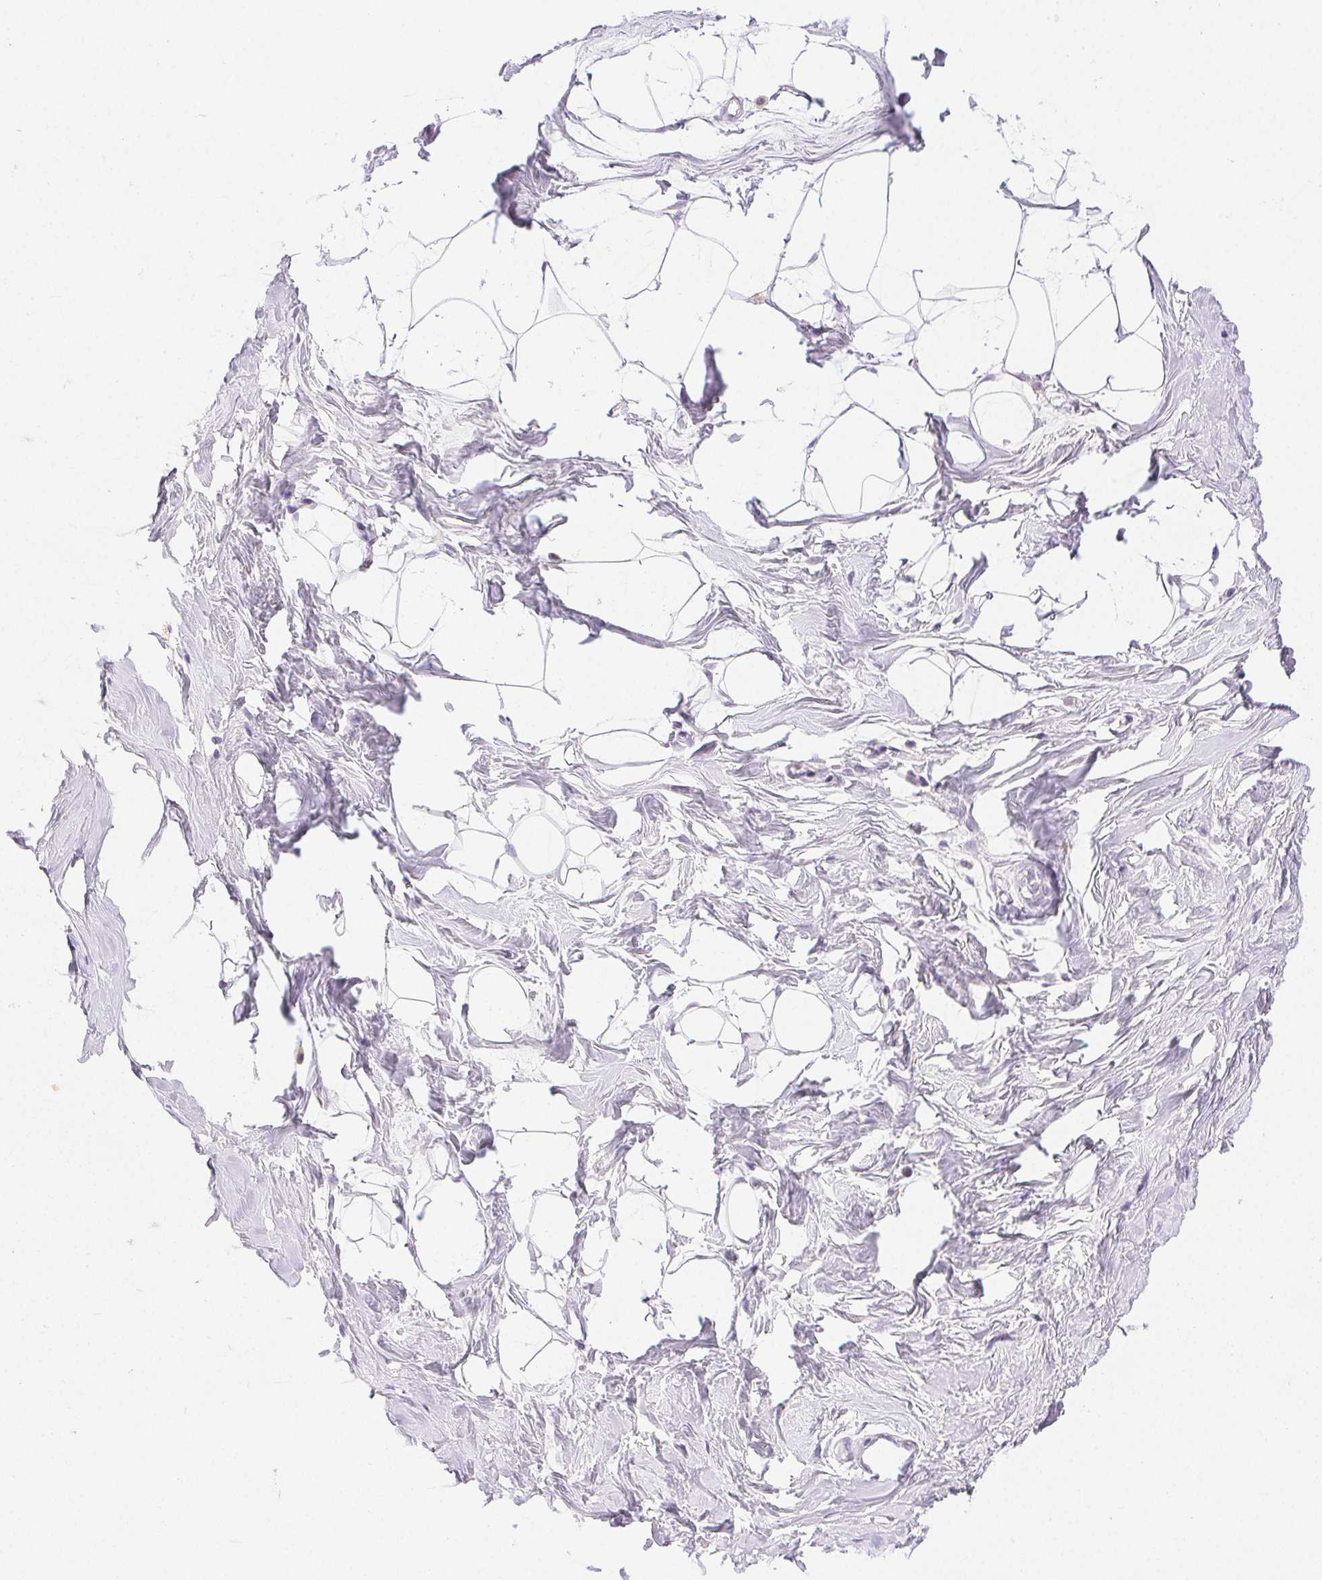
{"staining": {"intensity": "negative", "quantity": "none", "location": "none"}, "tissue": "breast", "cell_type": "Adipocytes", "image_type": "normal", "snomed": [{"axis": "morphology", "description": "Normal tissue, NOS"}, {"axis": "topography", "description": "Breast"}], "caption": "Benign breast was stained to show a protein in brown. There is no significant expression in adipocytes. Nuclei are stained in blue.", "gene": "EMX2", "patient": {"sex": "female", "age": 45}}